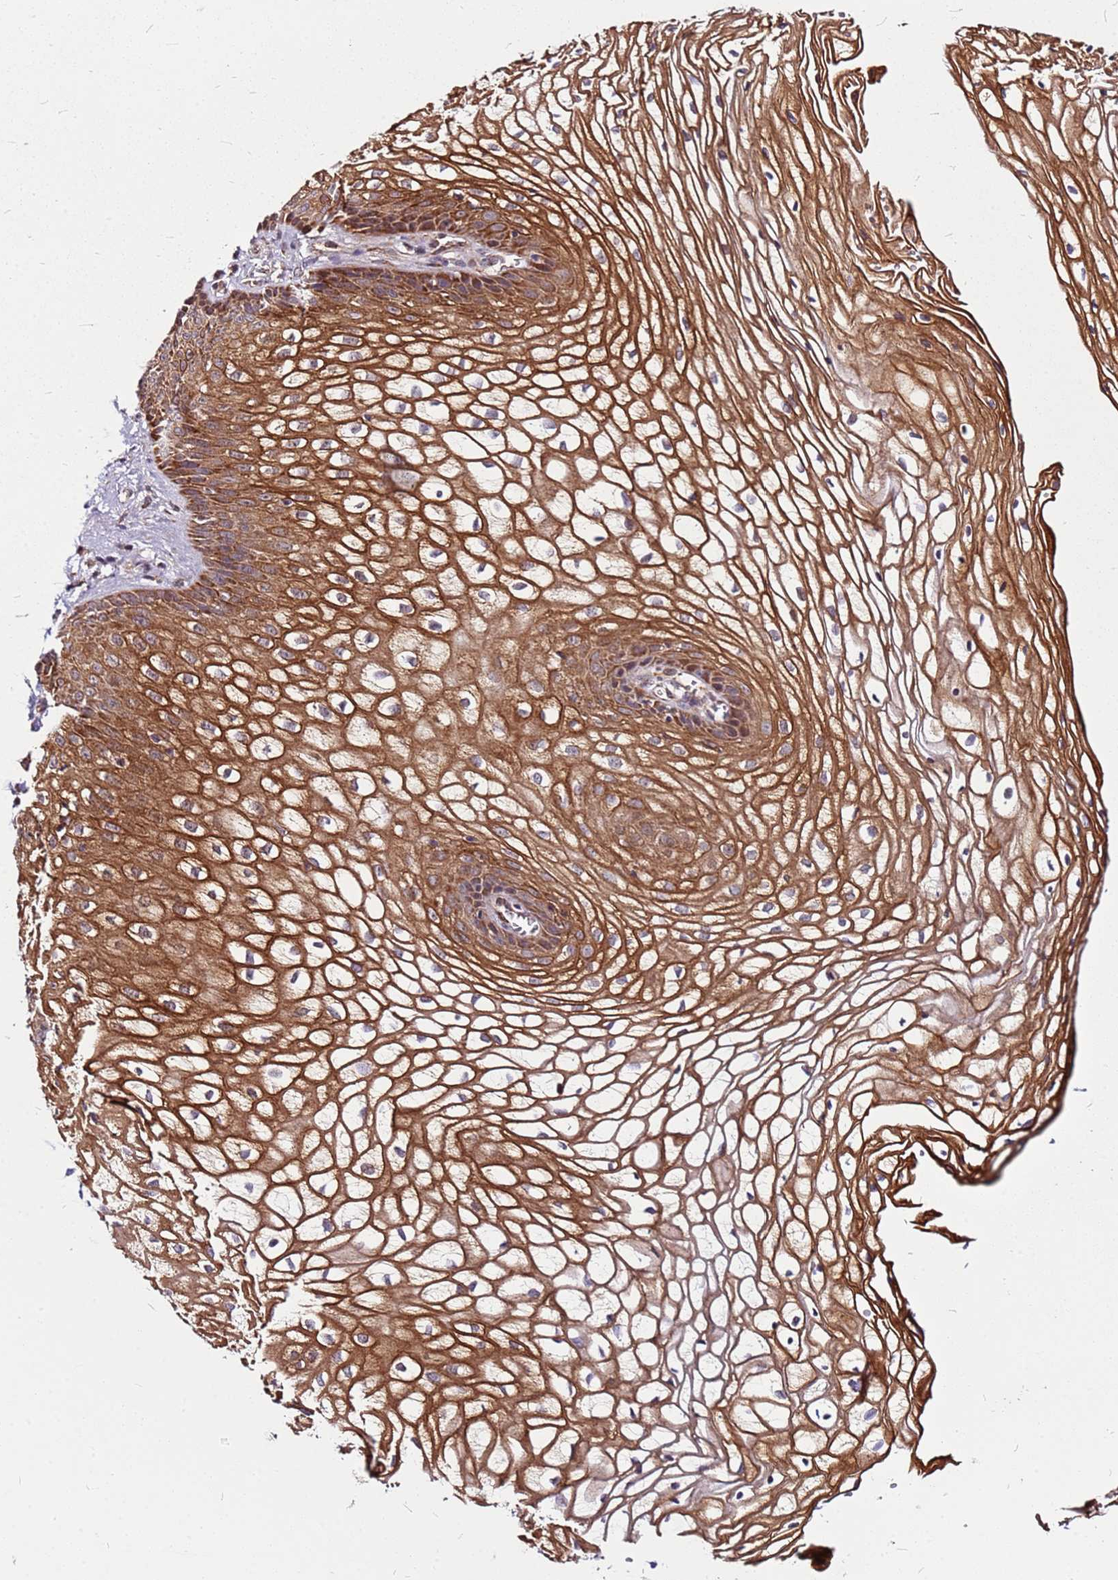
{"staining": {"intensity": "strong", "quantity": ">75%", "location": "cytoplasmic/membranous"}, "tissue": "vagina", "cell_type": "Squamous epithelial cells", "image_type": "normal", "snomed": [{"axis": "morphology", "description": "Normal tissue, NOS"}, {"axis": "topography", "description": "Vagina"}], "caption": "Immunohistochemistry (IHC) (DAB (3,3'-diaminobenzidine)) staining of benign vagina exhibits strong cytoplasmic/membranous protein expression in approximately >75% of squamous epithelial cells.", "gene": "OR51T1", "patient": {"sex": "female", "age": 34}}